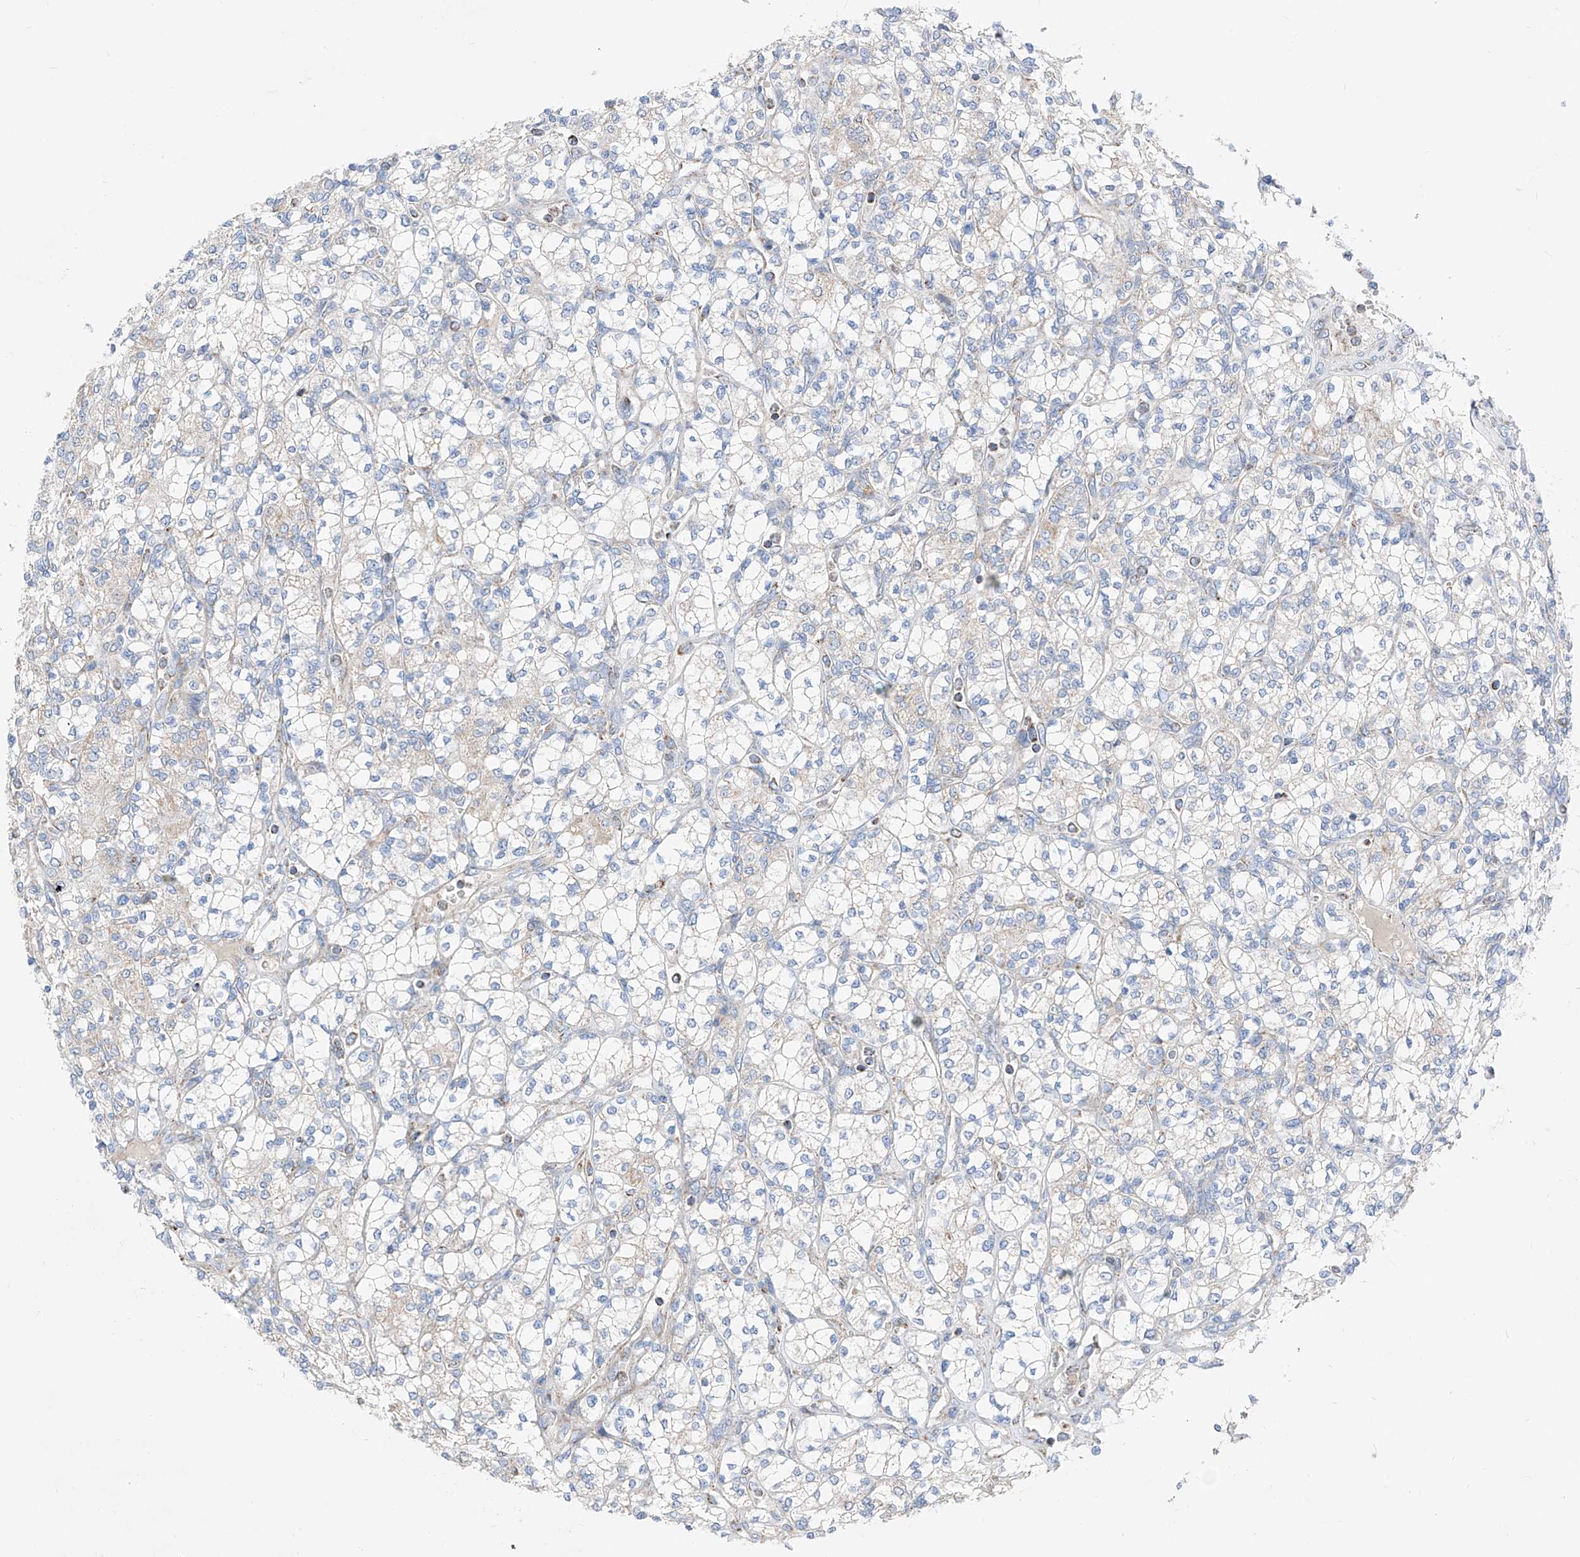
{"staining": {"intensity": "negative", "quantity": "none", "location": "none"}, "tissue": "renal cancer", "cell_type": "Tumor cells", "image_type": "cancer", "snomed": [{"axis": "morphology", "description": "Adenocarcinoma, NOS"}, {"axis": "topography", "description": "Kidney"}], "caption": "Tumor cells are negative for brown protein staining in renal cancer (adenocarcinoma). (Immunohistochemistry, brightfield microscopy, high magnification).", "gene": "MRAP", "patient": {"sex": "male", "age": 77}}